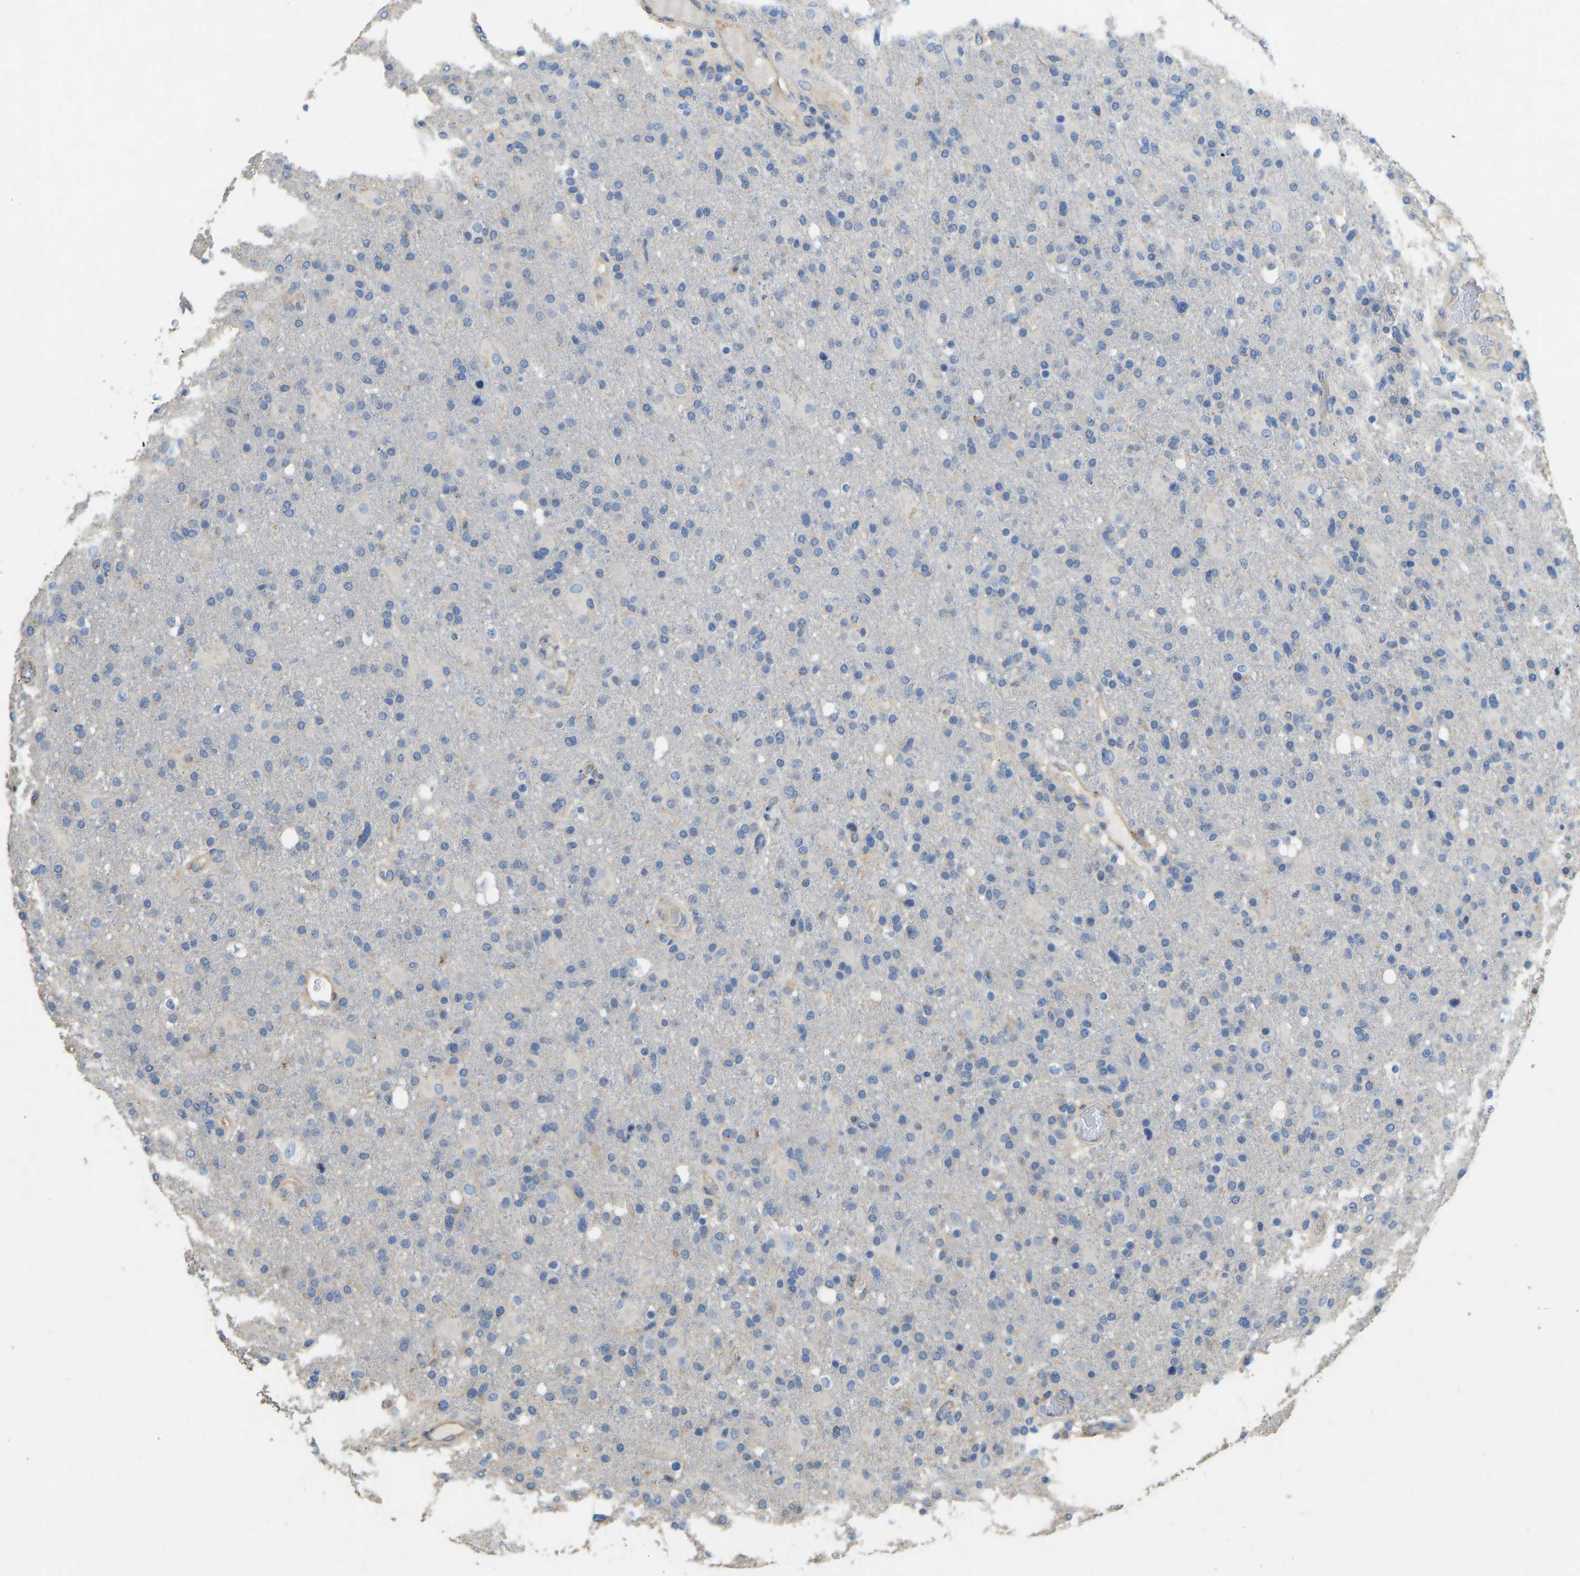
{"staining": {"intensity": "negative", "quantity": "none", "location": "none"}, "tissue": "glioma", "cell_type": "Tumor cells", "image_type": "cancer", "snomed": [{"axis": "morphology", "description": "Glioma, malignant, High grade"}, {"axis": "topography", "description": "Brain"}], "caption": "Immunohistochemistry (IHC) micrograph of high-grade glioma (malignant) stained for a protein (brown), which displays no expression in tumor cells.", "gene": "TECTA", "patient": {"sex": "male", "age": 72}}